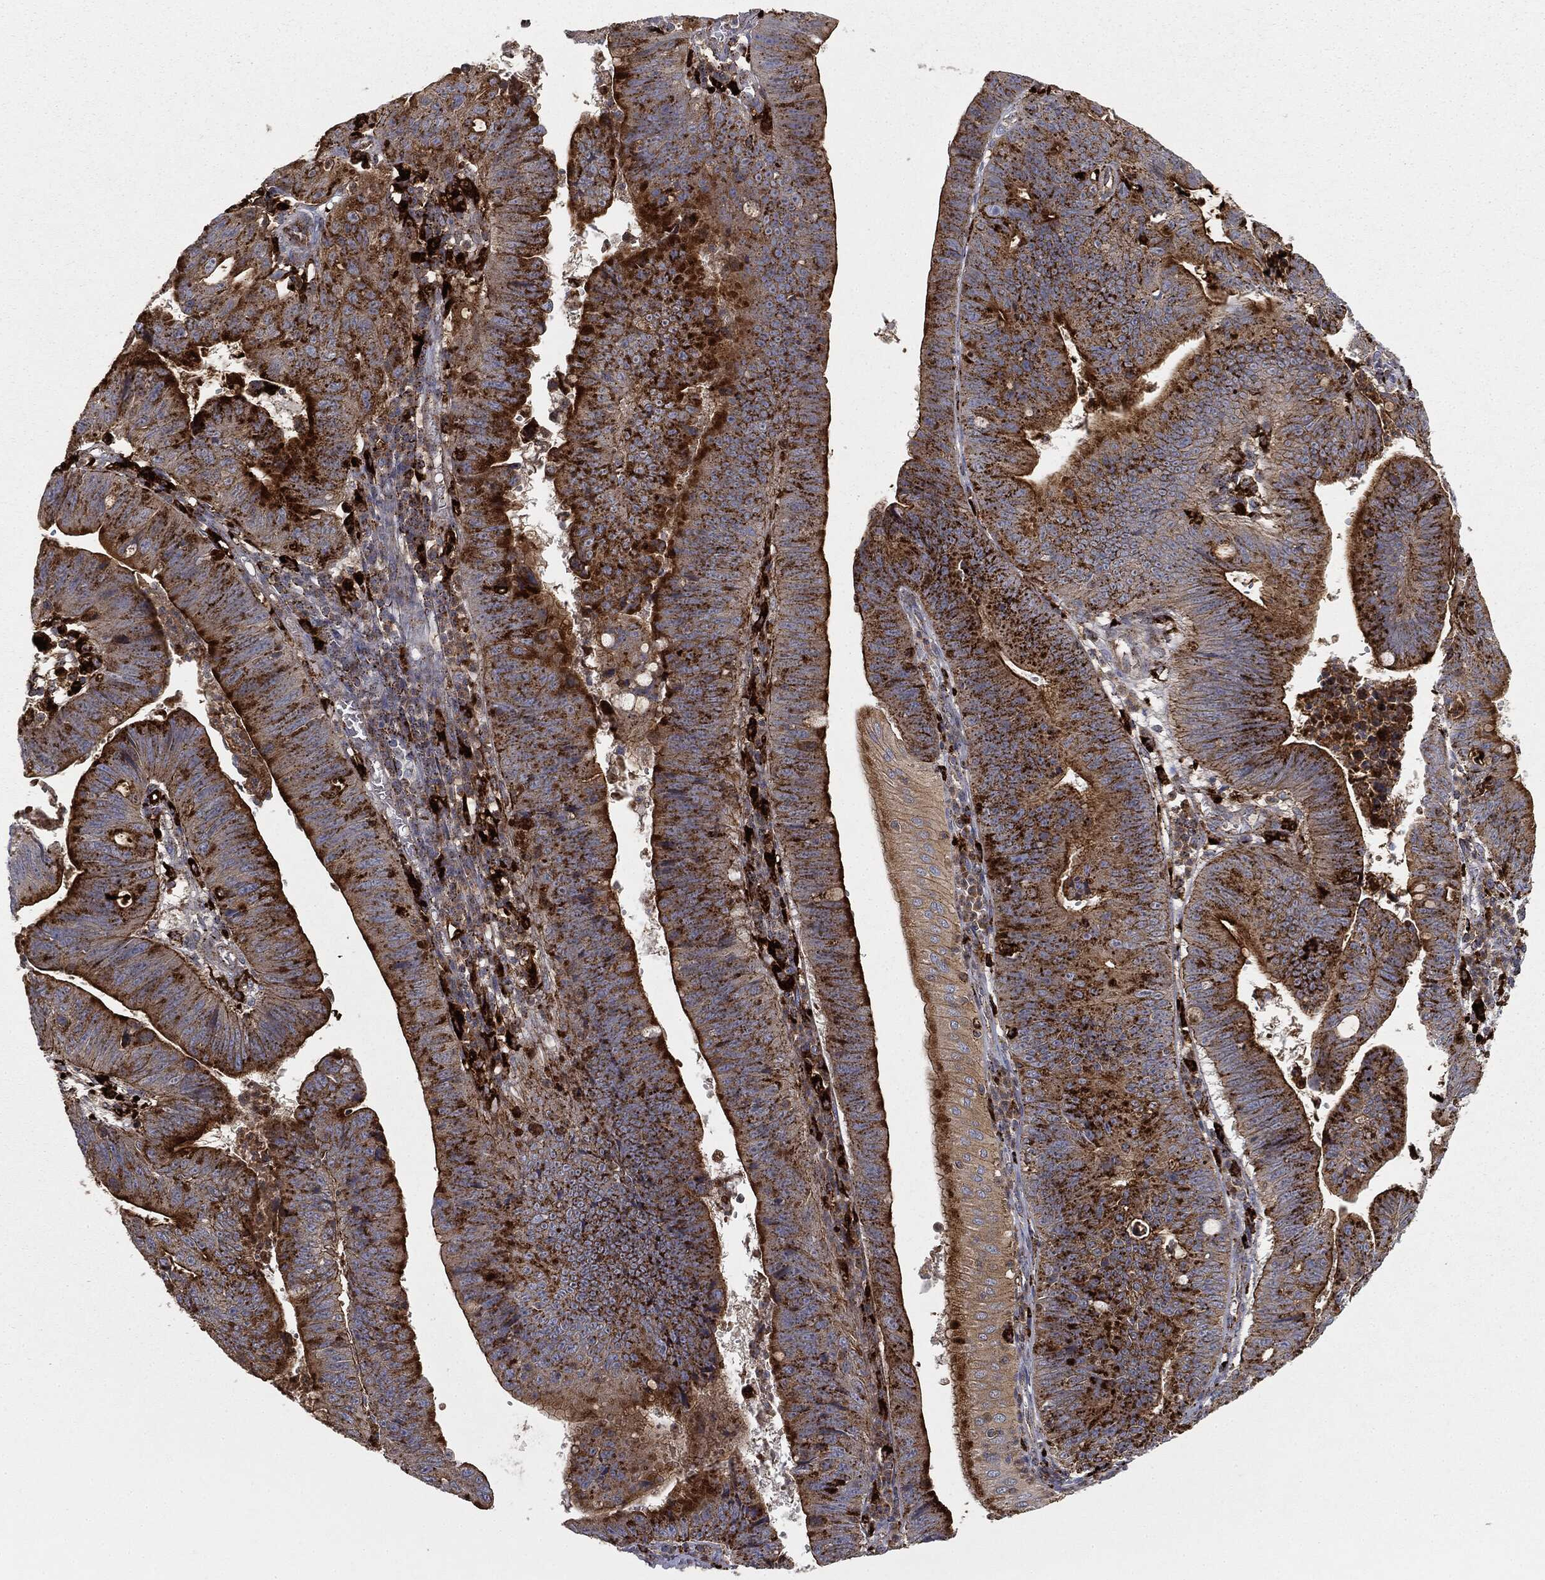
{"staining": {"intensity": "strong", "quantity": ">75%", "location": "cytoplasmic/membranous"}, "tissue": "stomach cancer", "cell_type": "Tumor cells", "image_type": "cancer", "snomed": [{"axis": "morphology", "description": "Adenocarcinoma, NOS"}, {"axis": "topography", "description": "Stomach"}], "caption": "Protein staining of stomach adenocarcinoma tissue reveals strong cytoplasmic/membranous positivity in about >75% of tumor cells.", "gene": "CTSA", "patient": {"sex": "male", "age": 59}}